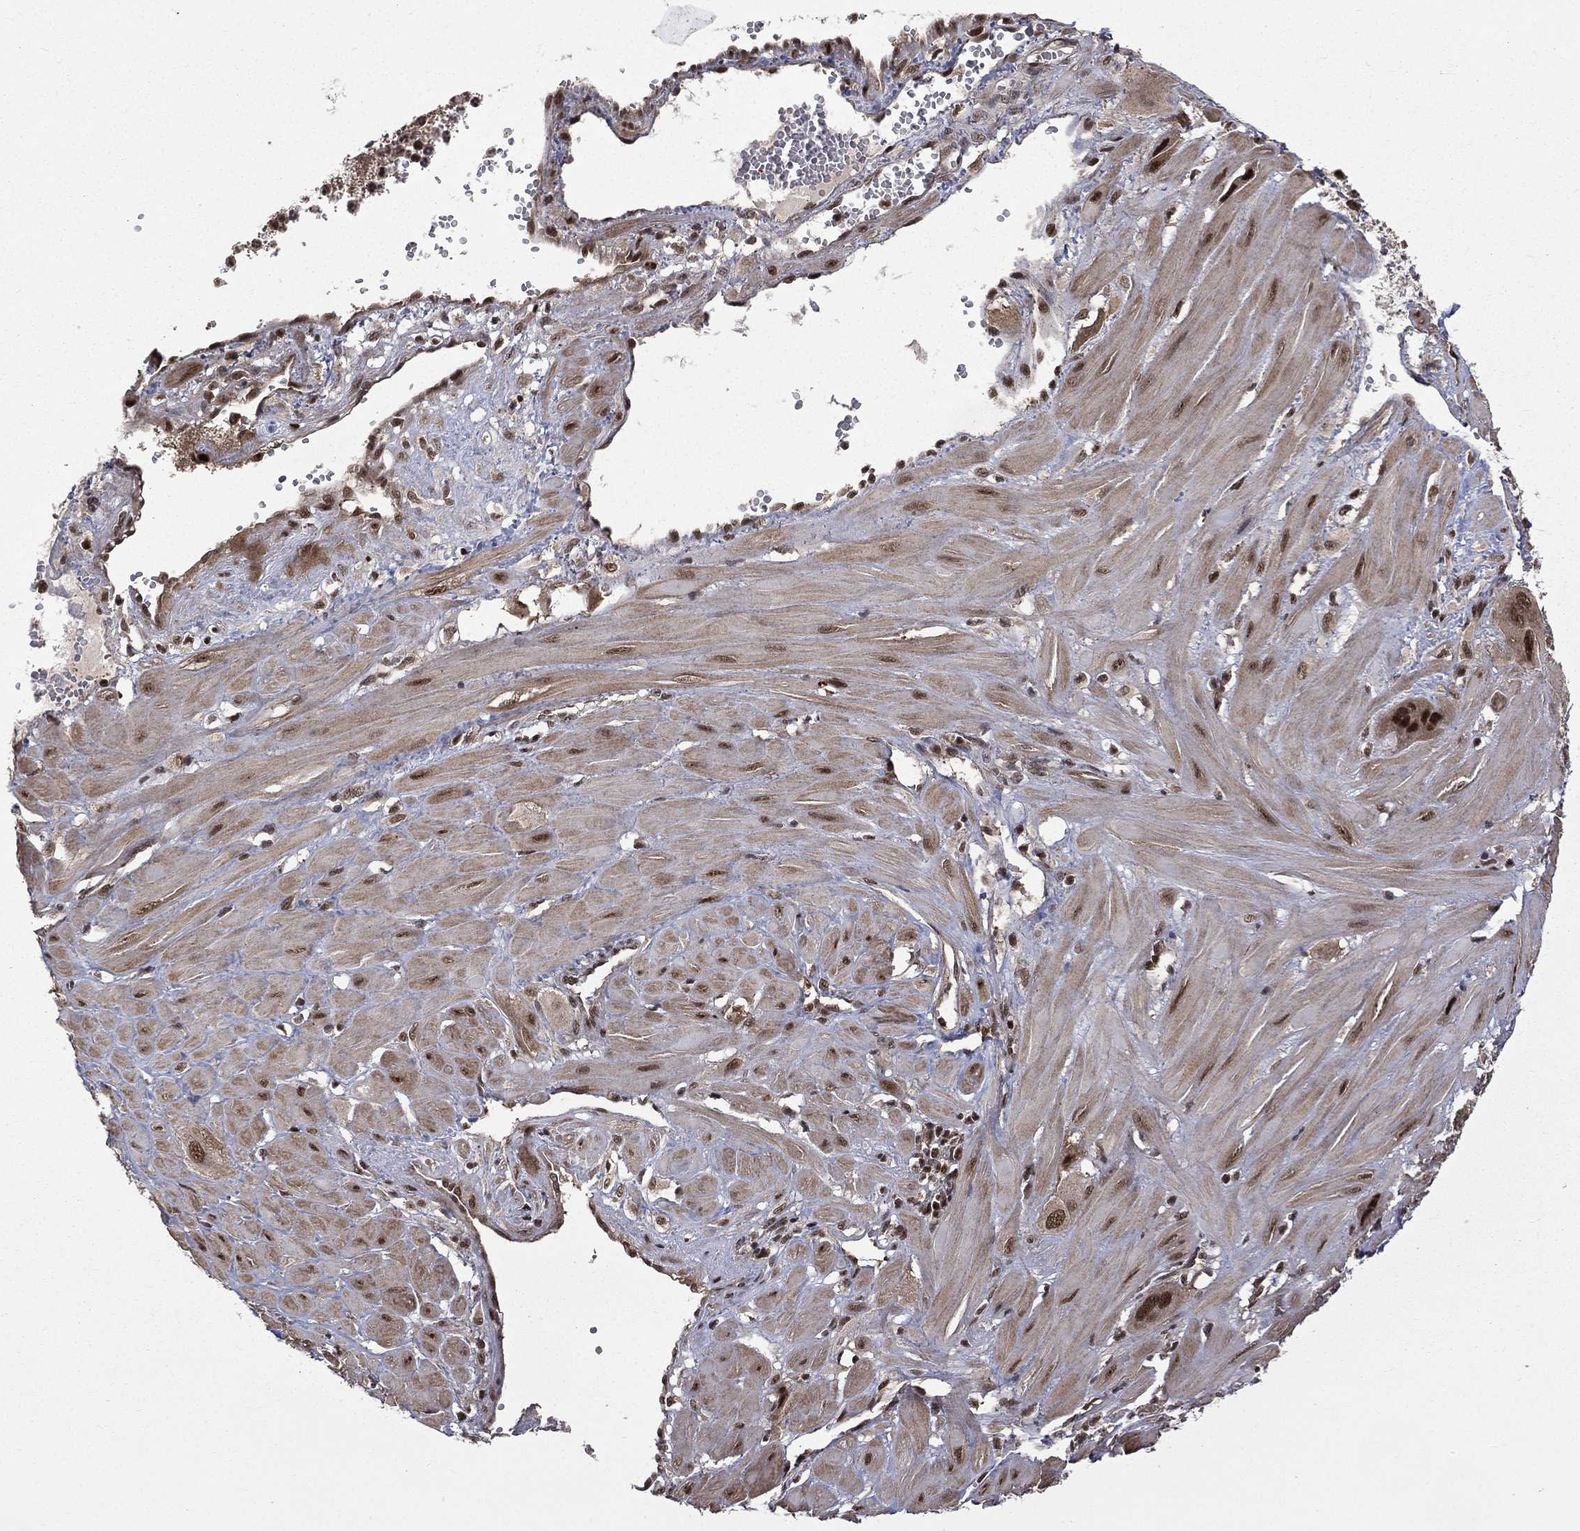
{"staining": {"intensity": "moderate", "quantity": ">75%", "location": "nuclear"}, "tissue": "cervical cancer", "cell_type": "Tumor cells", "image_type": "cancer", "snomed": [{"axis": "morphology", "description": "Squamous cell carcinoma, NOS"}, {"axis": "topography", "description": "Cervix"}], "caption": "A medium amount of moderate nuclear positivity is present in approximately >75% of tumor cells in squamous cell carcinoma (cervical) tissue.", "gene": "JMJD6", "patient": {"sex": "female", "age": 34}}